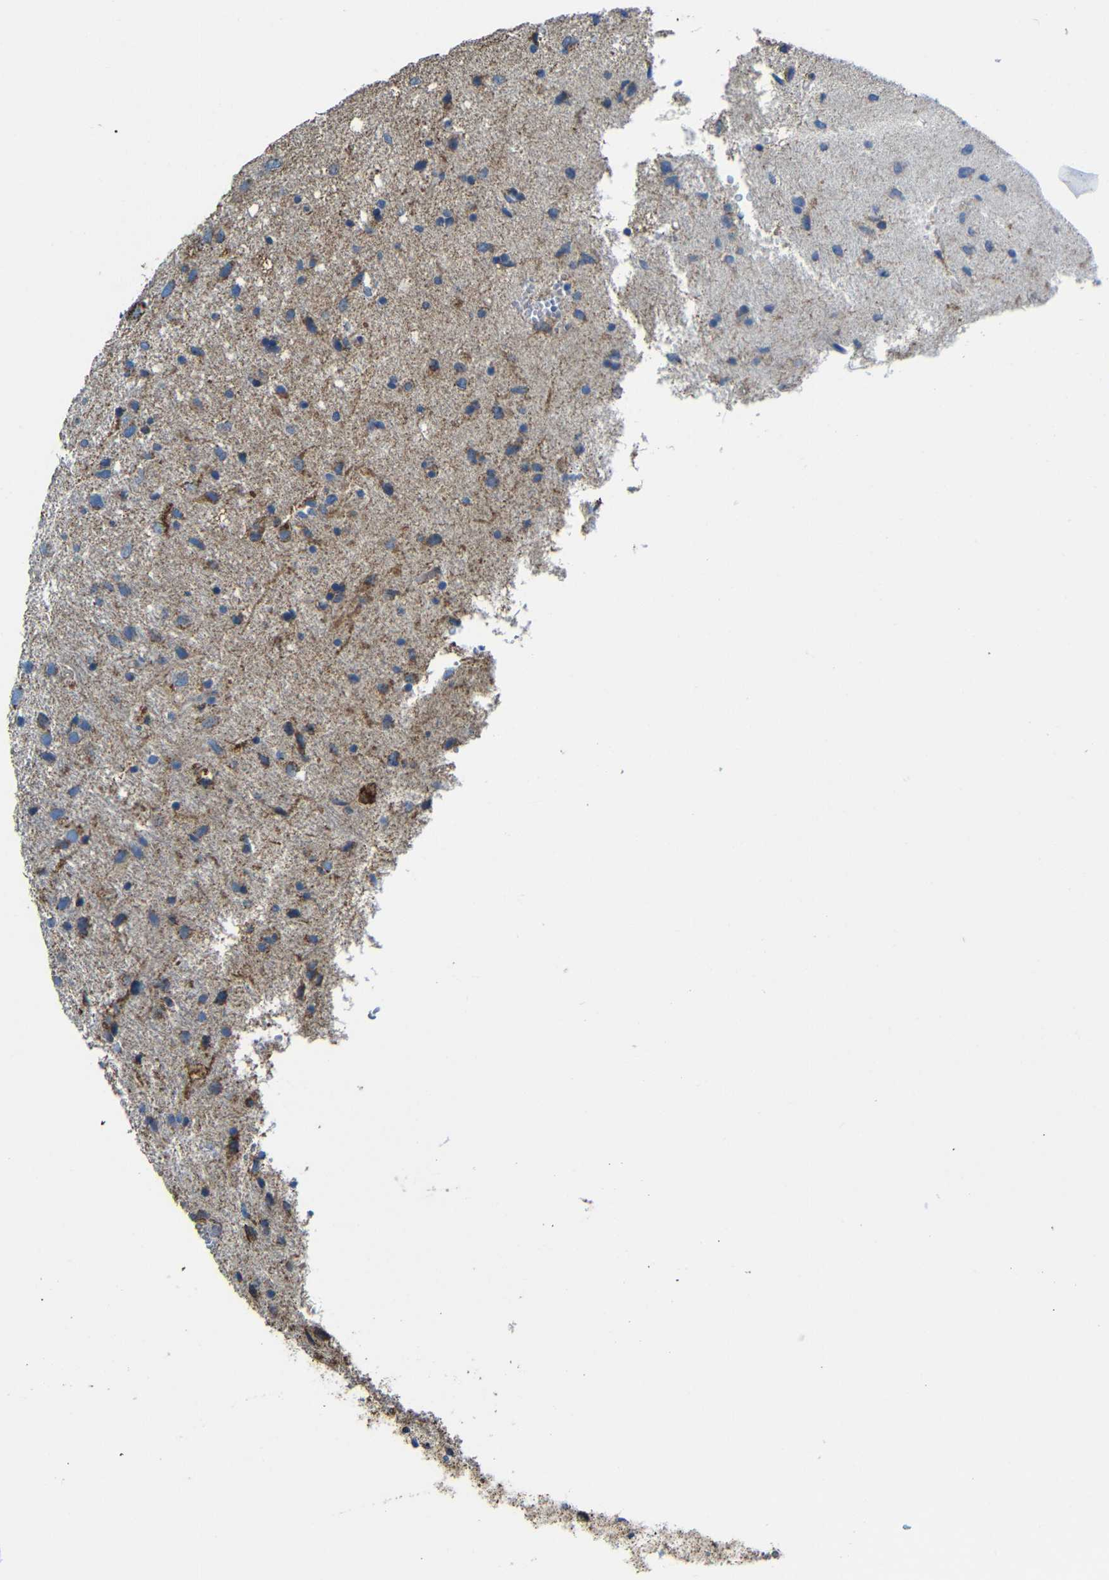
{"staining": {"intensity": "moderate", "quantity": "25%-75%", "location": "cytoplasmic/membranous"}, "tissue": "glioma", "cell_type": "Tumor cells", "image_type": "cancer", "snomed": [{"axis": "morphology", "description": "Glioma, malignant, Low grade"}, {"axis": "topography", "description": "Brain"}], "caption": "The immunohistochemical stain shows moderate cytoplasmic/membranous positivity in tumor cells of glioma tissue.", "gene": "INTS6L", "patient": {"sex": "male", "age": 77}}